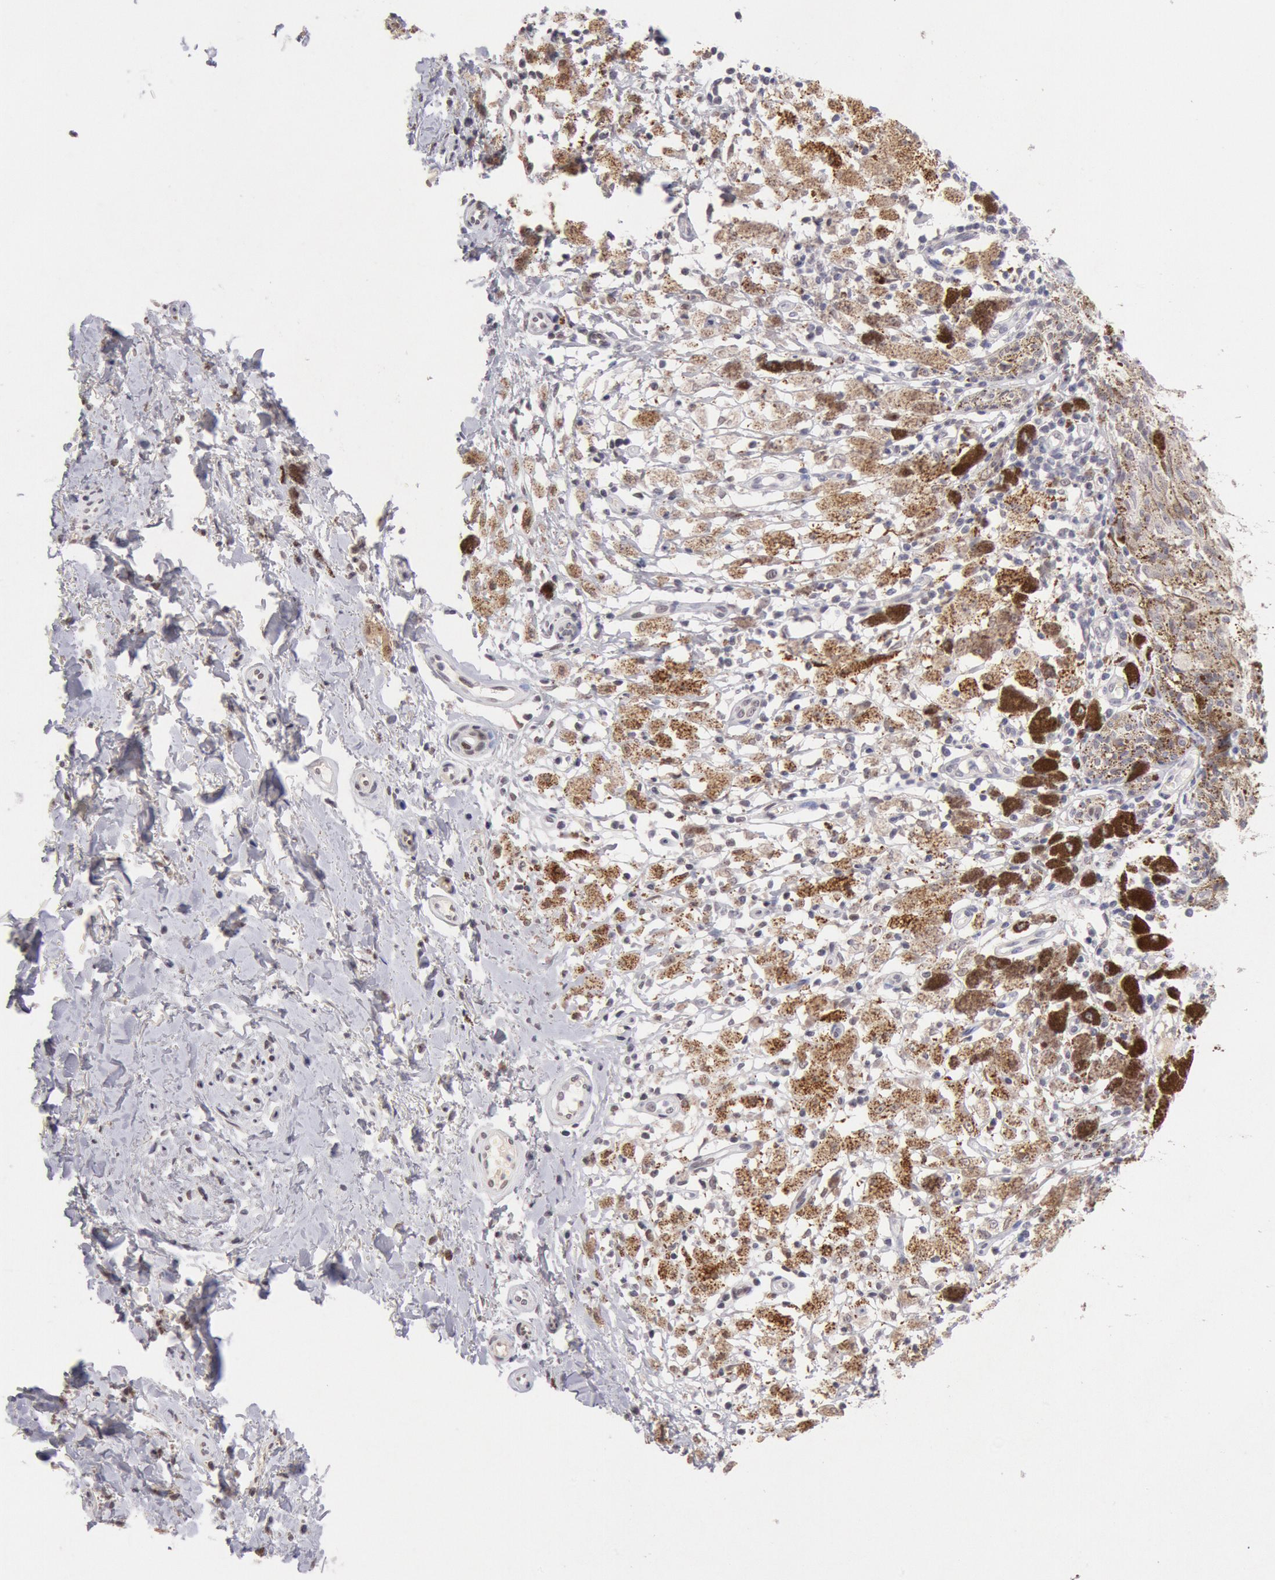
{"staining": {"intensity": "moderate", "quantity": ">75%", "location": "nuclear"}, "tissue": "melanoma", "cell_type": "Tumor cells", "image_type": "cancer", "snomed": [{"axis": "morphology", "description": "Malignant melanoma, NOS"}, {"axis": "topography", "description": "Skin"}], "caption": "Immunohistochemistry (IHC) of melanoma exhibits medium levels of moderate nuclear positivity in approximately >75% of tumor cells. (Stains: DAB in brown, nuclei in blue, Microscopy: brightfield microscopy at high magnification).", "gene": "CDKN2B", "patient": {"sex": "male", "age": 88}}